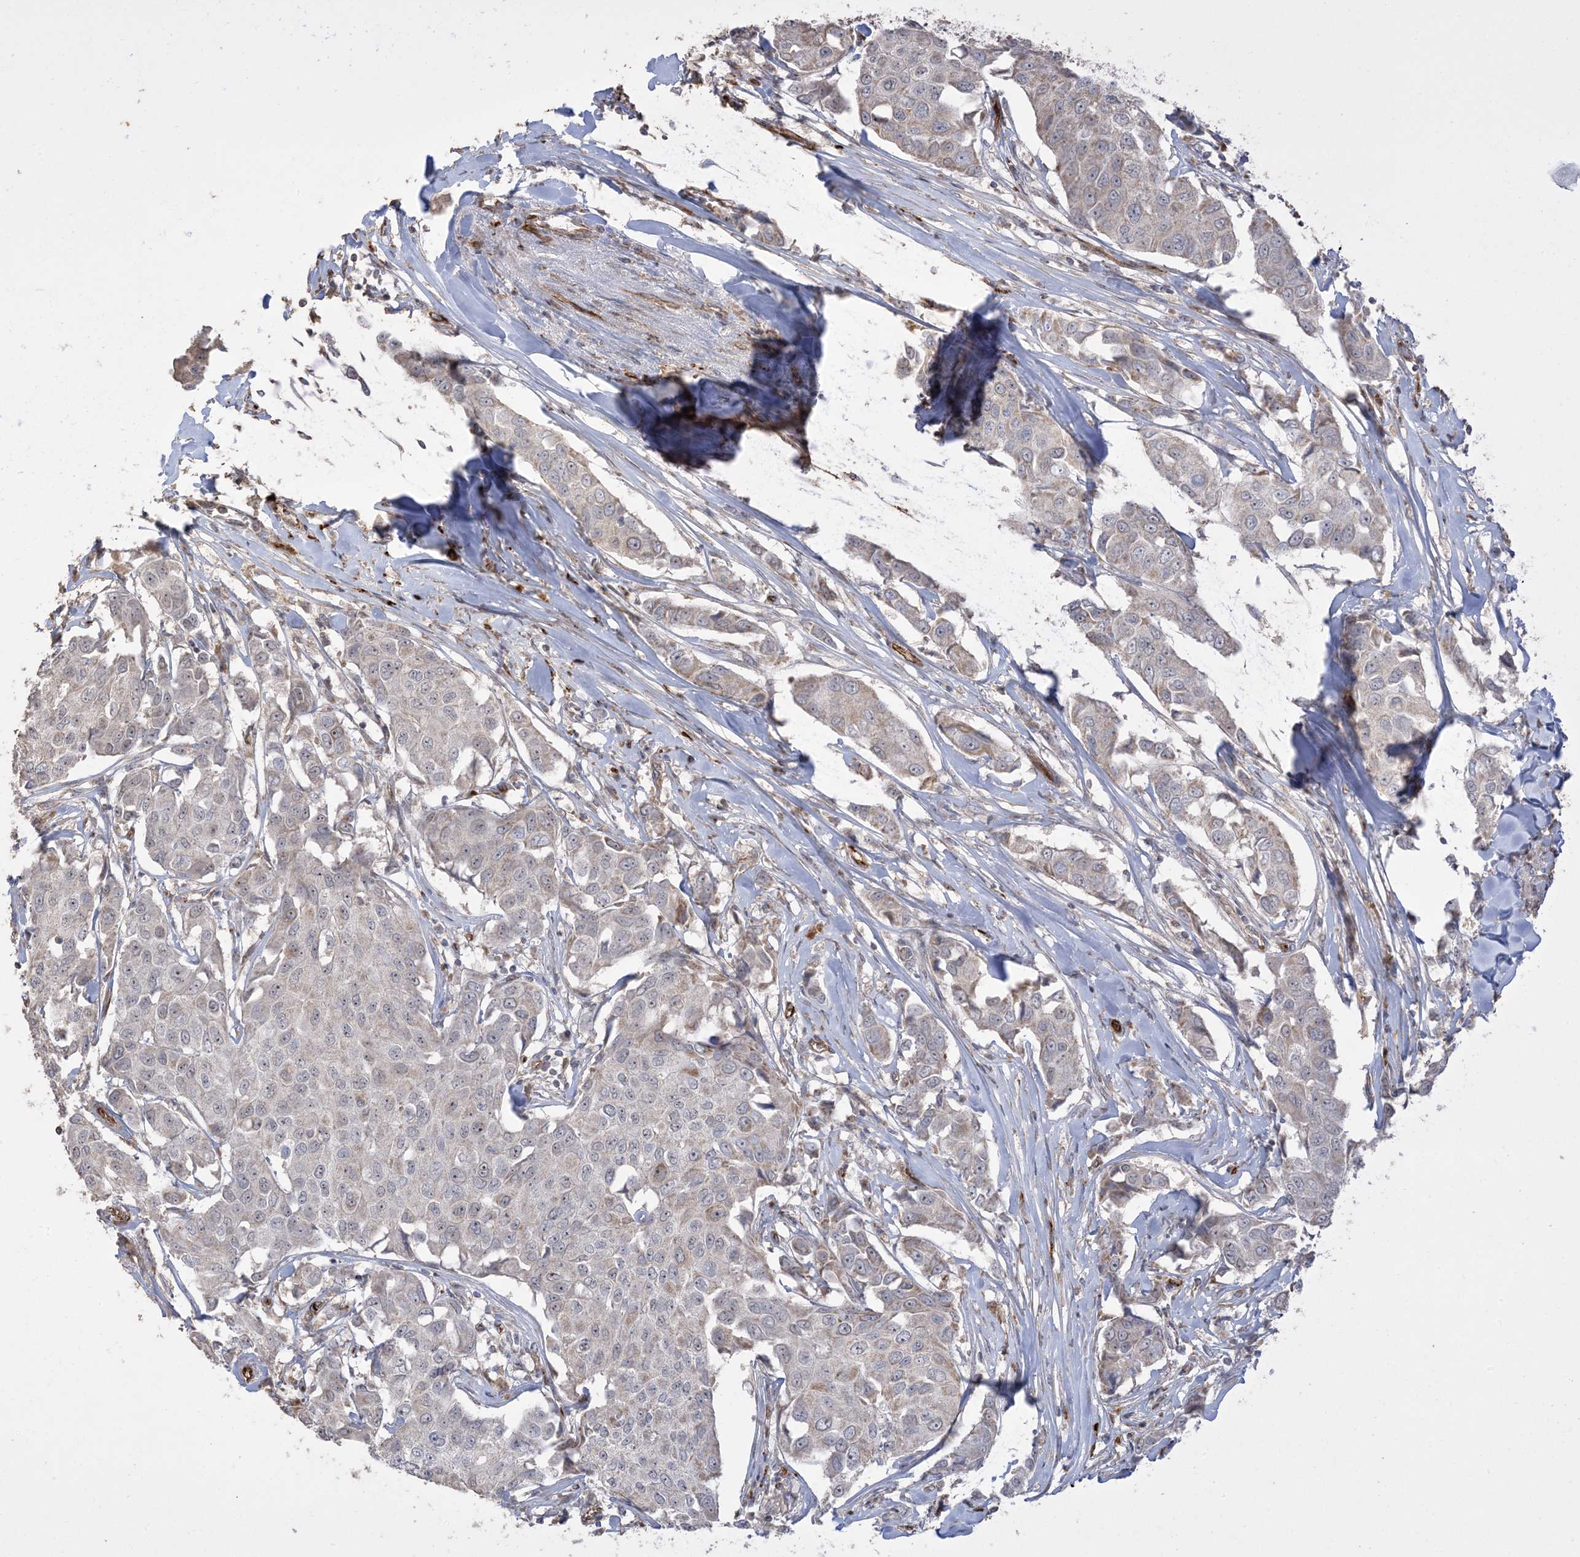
{"staining": {"intensity": "weak", "quantity": "<25%", "location": "cytoplasmic/membranous"}, "tissue": "breast cancer", "cell_type": "Tumor cells", "image_type": "cancer", "snomed": [{"axis": "morphology", "description": "Duct carcinoma"}, {"axis": "topography", "description": "Breast"}], "caption": "High magnification brightfield microscopy of breast cancer (infiltrating ductal carcinoma) stained with DAB (3,3'-diaminobenzidine) (brown) and counterstained with hematoxylin (blue): tumor cells show no significant expression.", "gene": "AGA", "patient": {"sex": "female", "age": 80}}